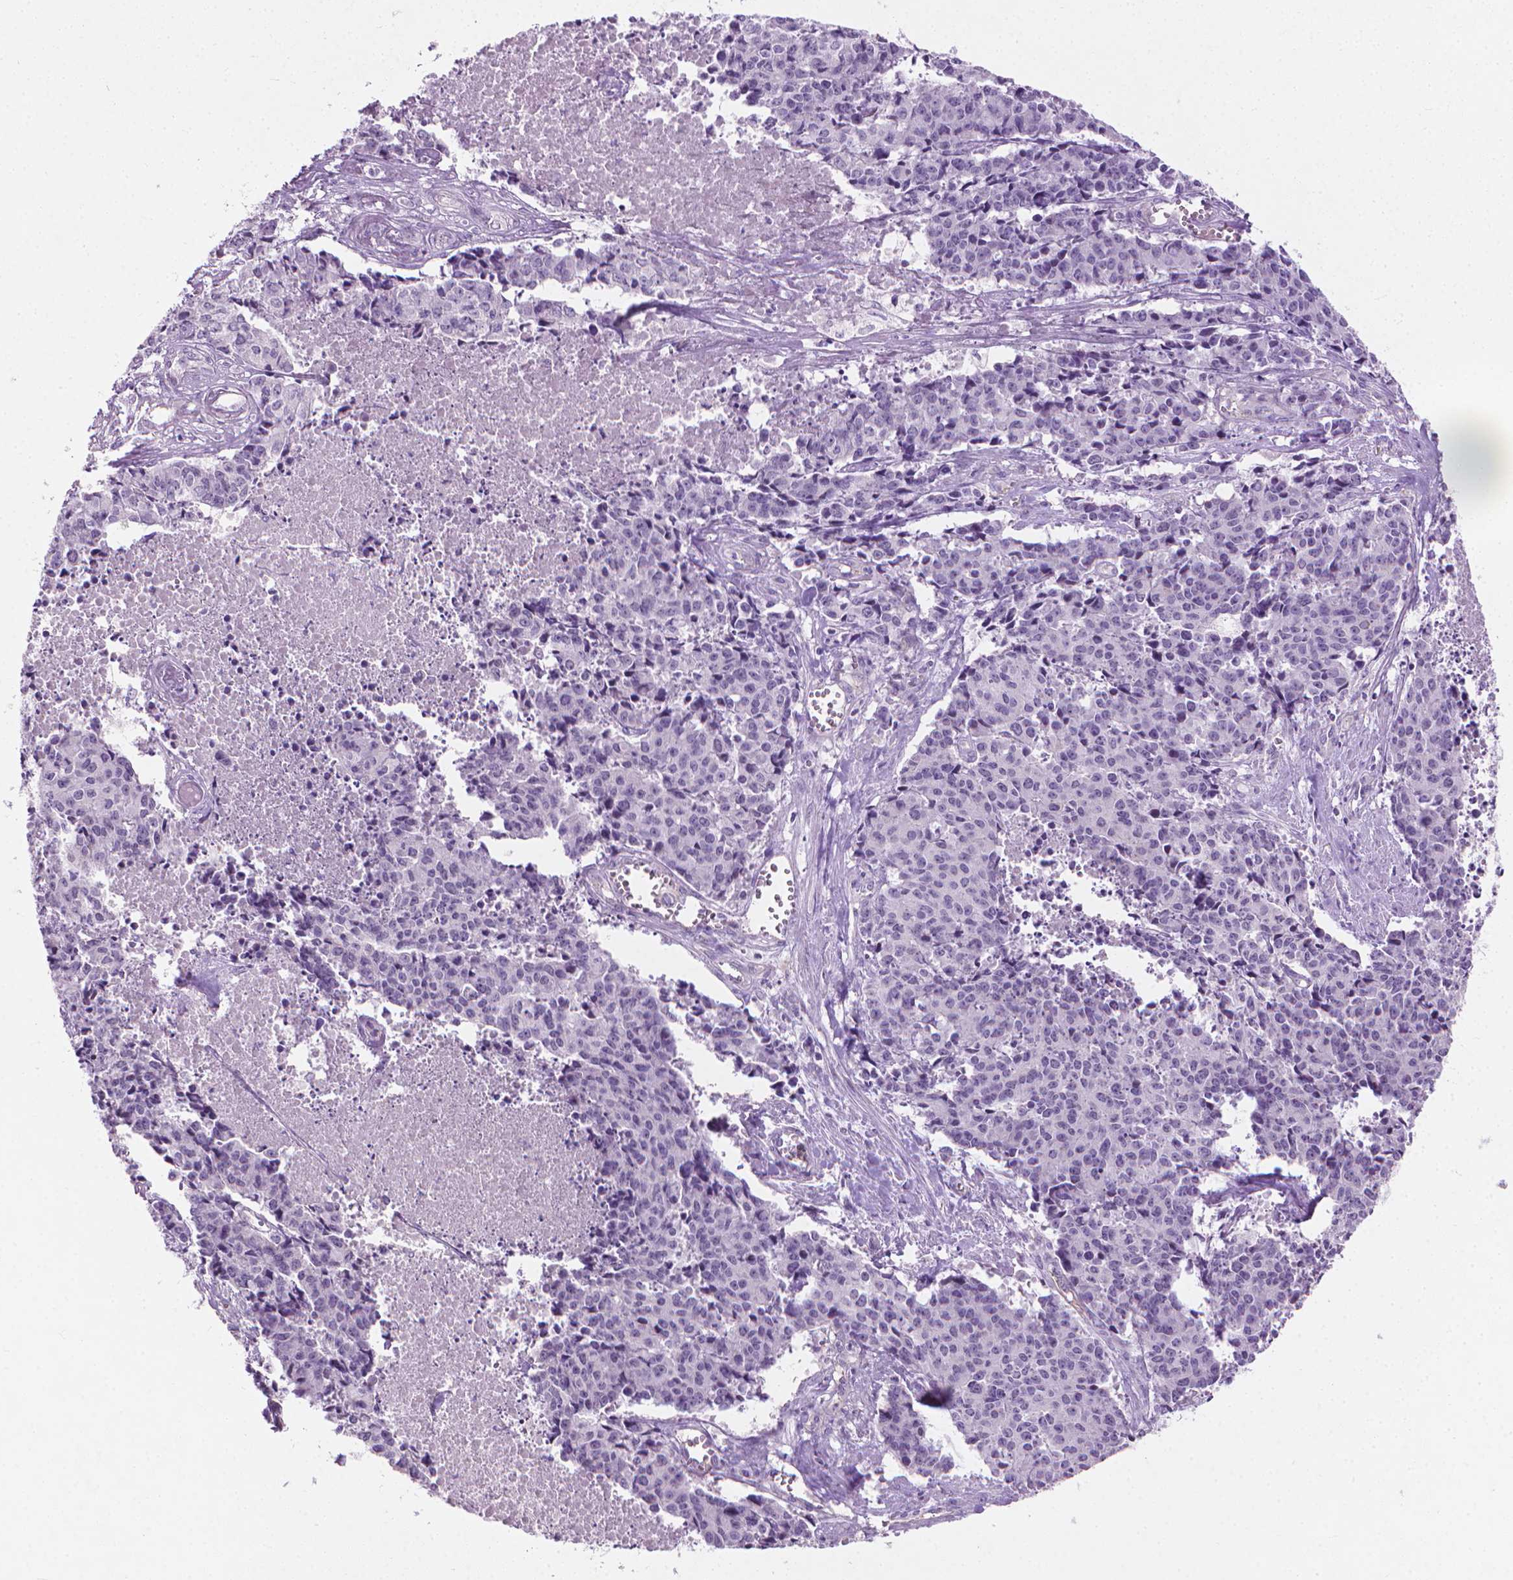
{"staining": {"intensity": "negative", "quantity": "none", "location": "none"}, "tissue": "cervical cancer", "cell_type": "Tumor cells", "image_type": "cancer", "snomed": [{"axis": "morphology", "description": "Squamous cell carcinoma, NOS"}, {"axis": "topography", "description": "Cervix"}], "caption": "Immunohistochemistry of human cervical squamous cell carcinoma demonstrates no positivity in tumor cells. The staining is performed using DAB brown chromogen with nuclei counter-stained in using hematoxylin.", "gene": "KRT73", "patient": {"sex": "female", "age": 28}}